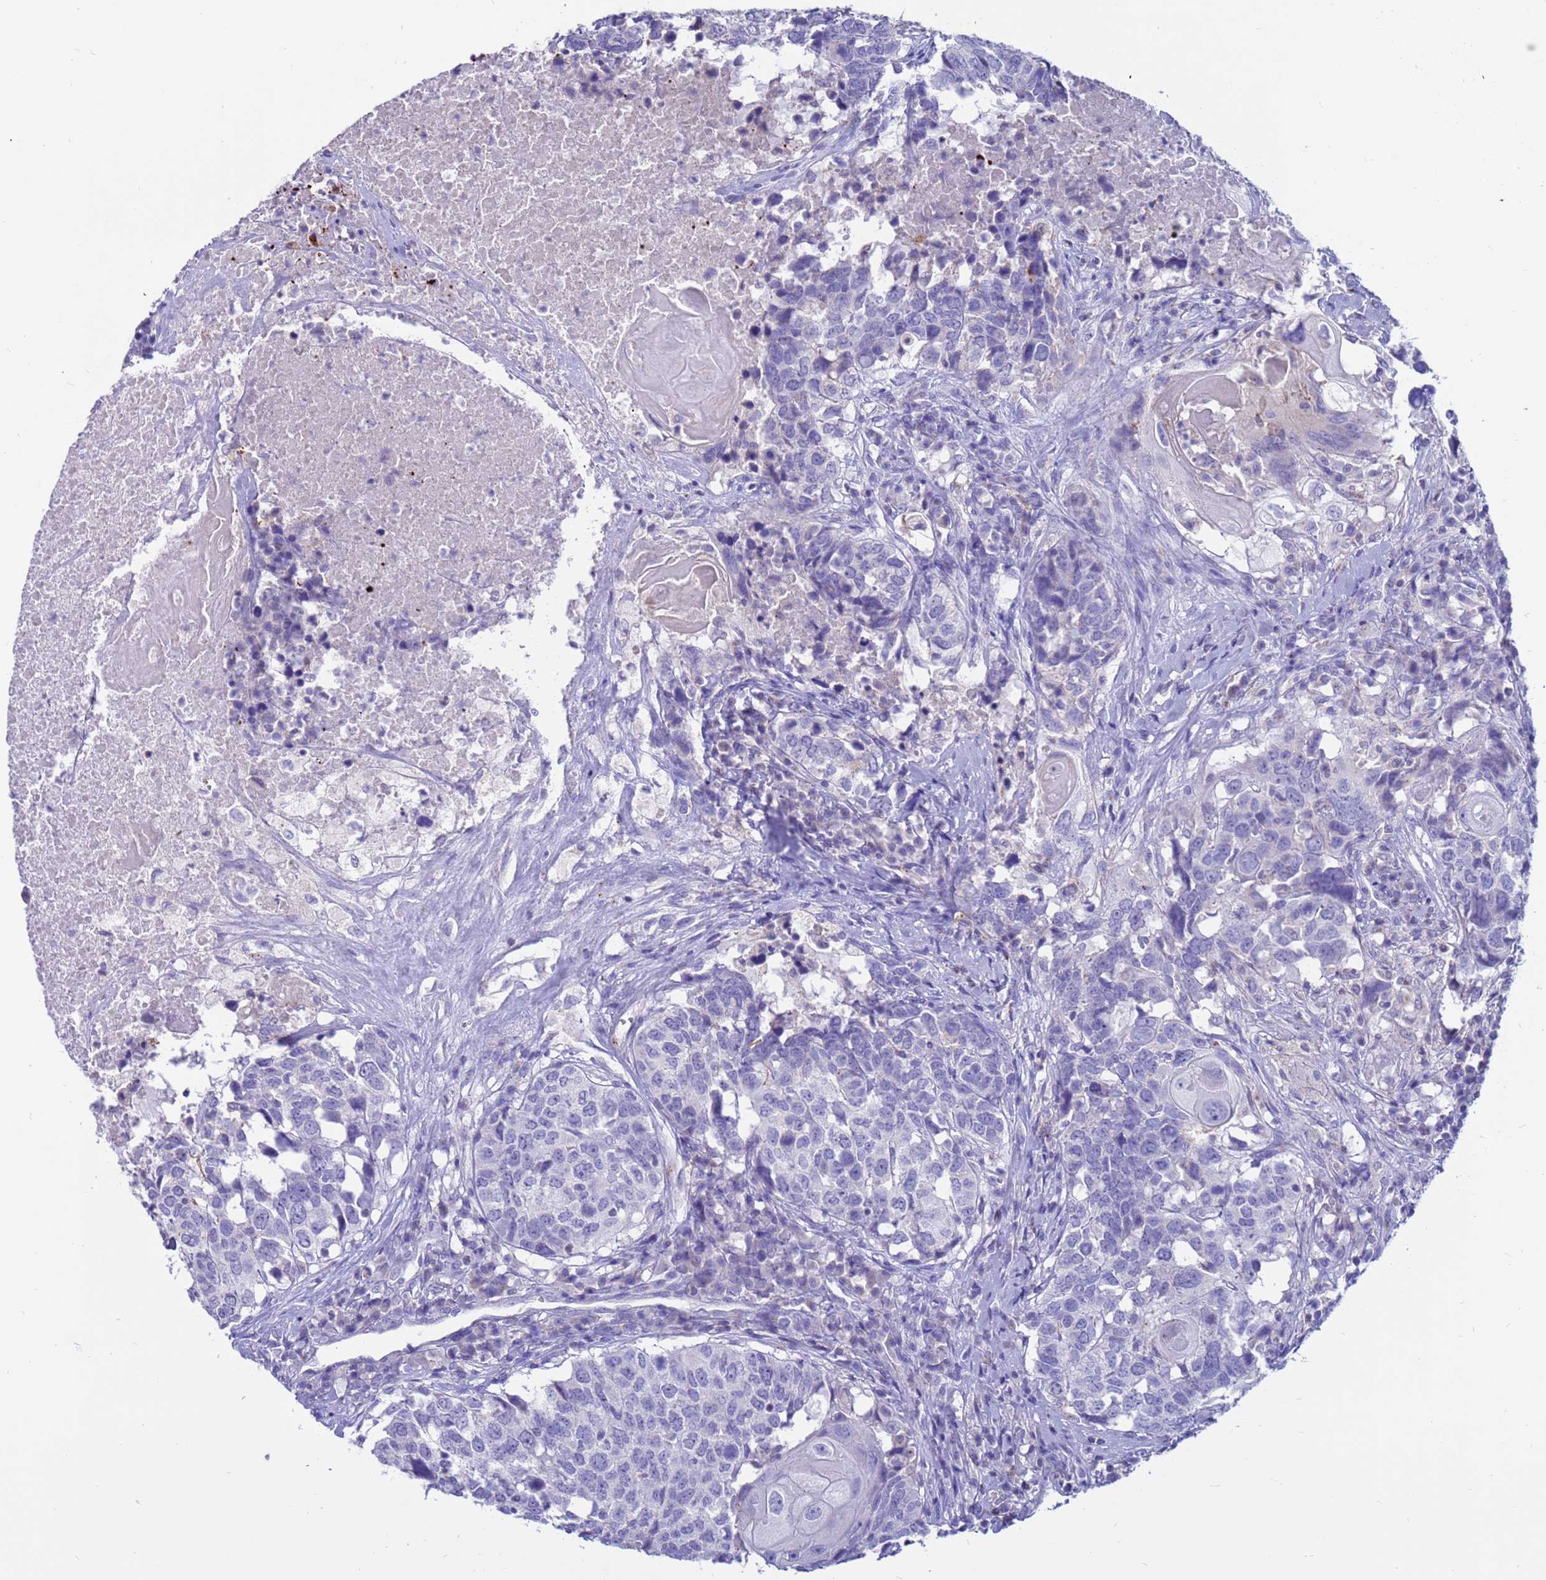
{"staining": {"intensity": "negative", "quantity": "none", "location": "none"}, "tissue": "head and neck cancer", "cell_type": "Tumor cells", "image_type": "cancer", "snomed": [{"axis": "morphology", "description": "Squamous cell carcinoma, NOS"}, {"axis": "topography", "description": "Head-Neck"}], "caption": "Tumor cells are negative for brown protein staining in head and neck cancer (squamous cell carcinoma).", "gene": "PDE10A", "patient": {"sex": "male", "age": 66}}